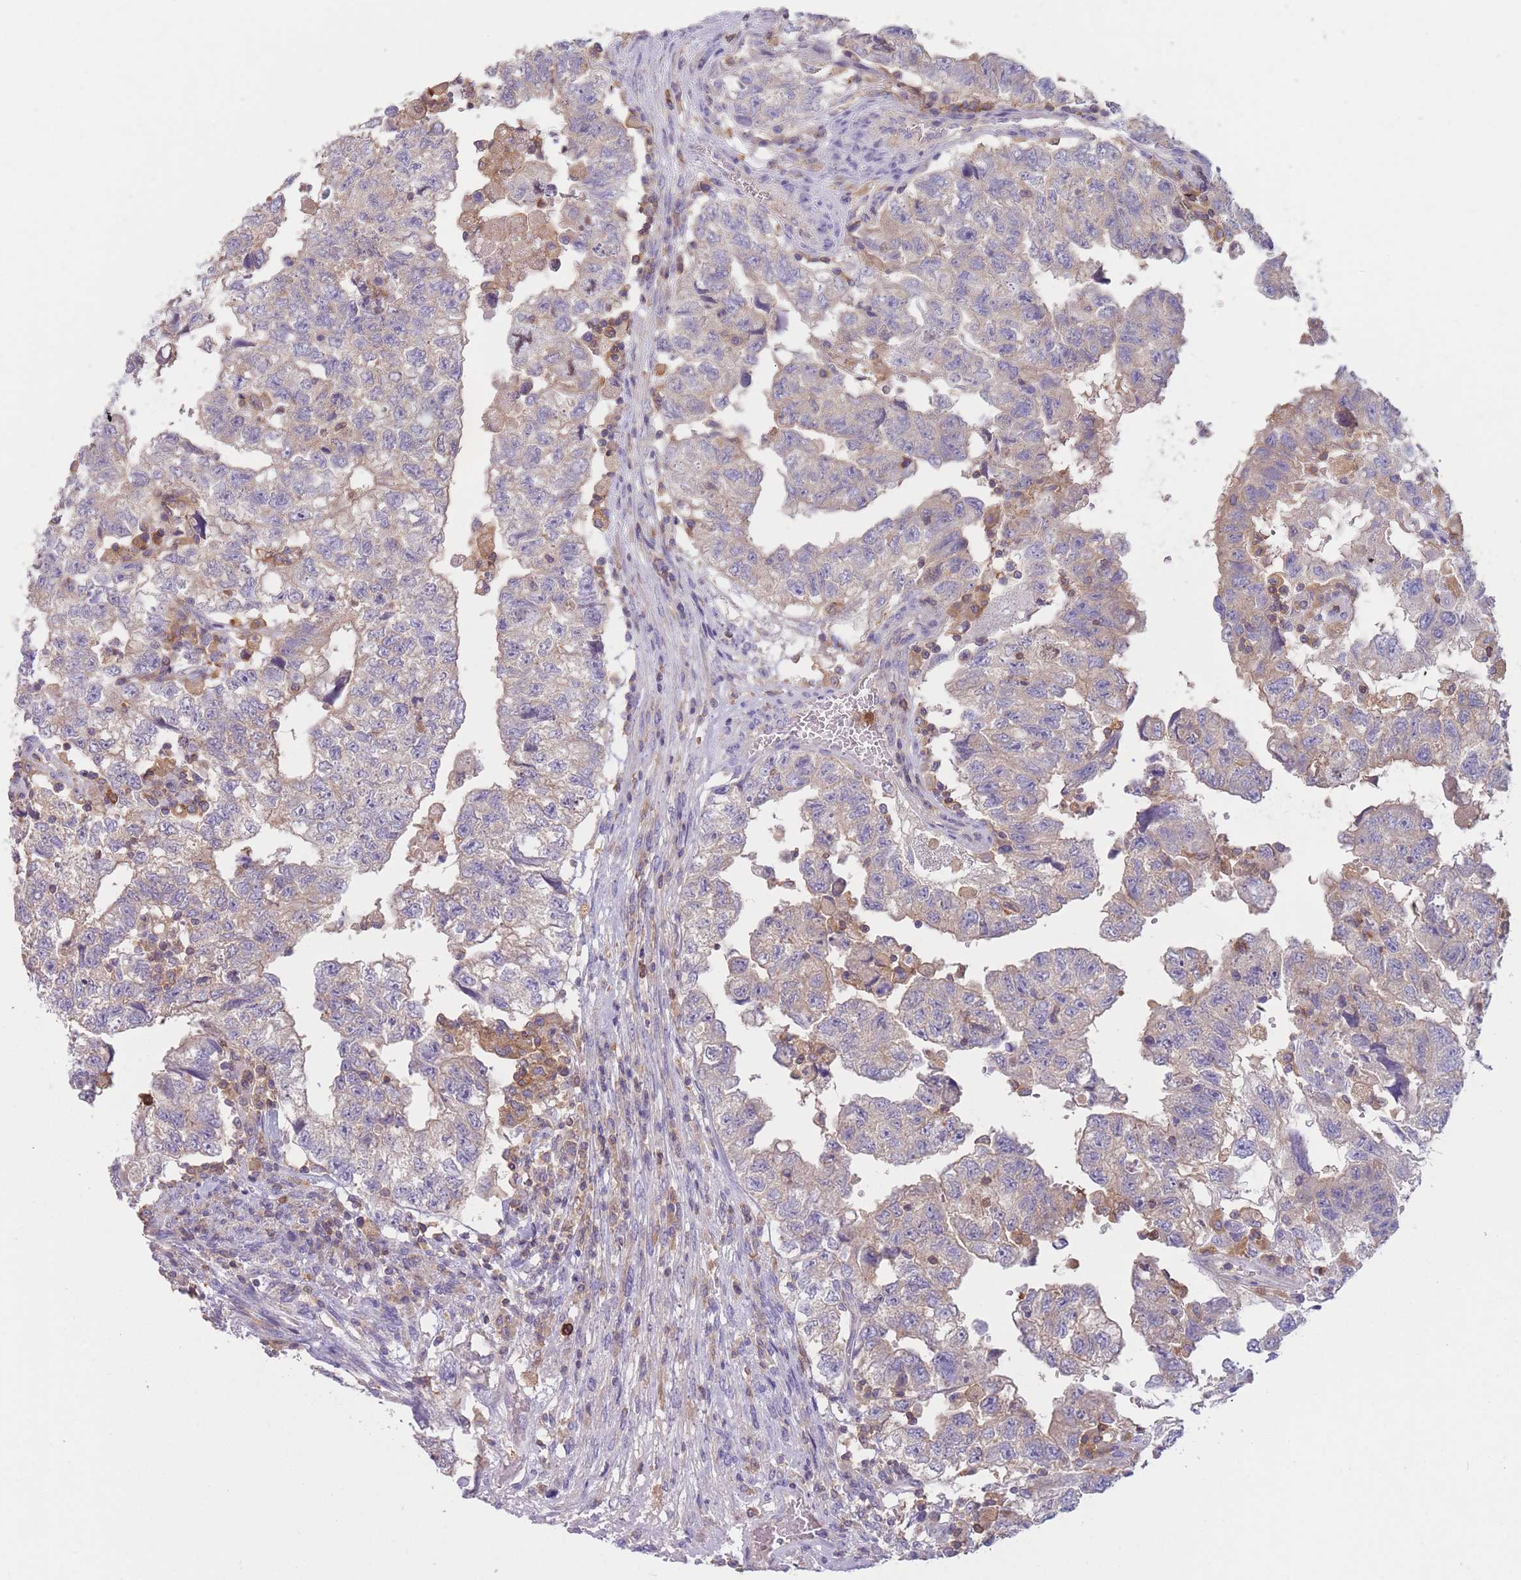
{"staining": {"intensity": "weak", "quantity": "<25%", "location": "cytoplasmic/membranous"}, "tissue": "testis cancer", "cell_type": "Tumor cells", "image_type": "cancer", "snomed": [{"axis": "morphology", "description": "Carcinoma, Embryonal, NOS"}, {"axis": "topography", "description": "Testis"}], "caption": "Tumor cells show no significant protein staining in testis cancer (embryonal carcinoma).", "gene": "ST3GAL4", "patient": {"sex": "male", "age": 36}}